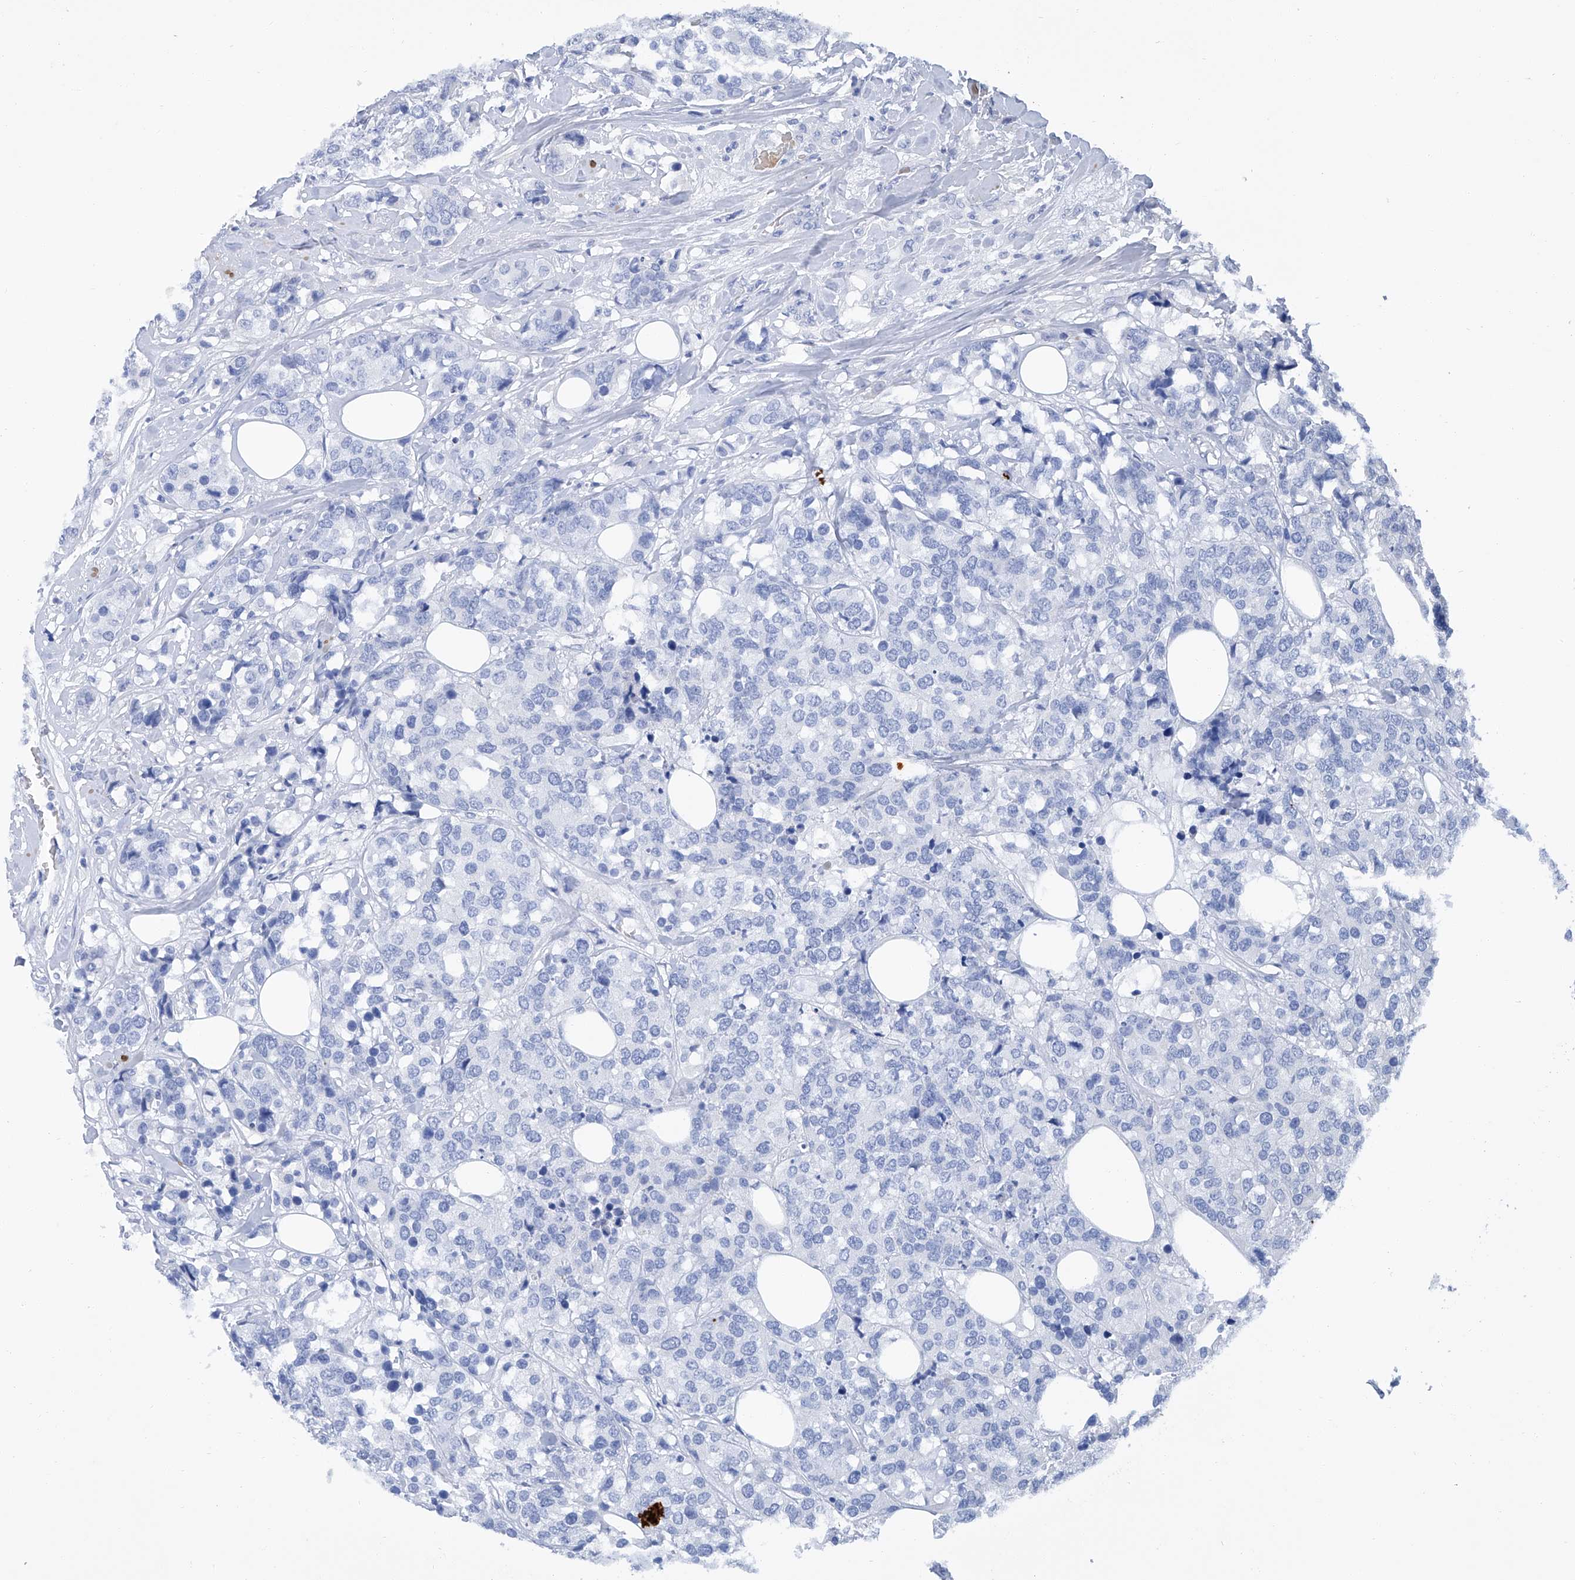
{"staining": {"intensity": "negative", "quantity": "none", "location": "none"}, "tissue": "breast cancer", "cell_type": "Tumor cells", "image_type": "cancer", "snomed": [{"axis": "morphology", "description": "Lobular carcinoma"}, {"axis": "topography", "description": "Breast"}], "caption": "A histopathology image of human breast lobular carcinoma is negative for staining in tumor cells.", "gene": "GPT", "patient": {"sex": "female", "age": 59}}